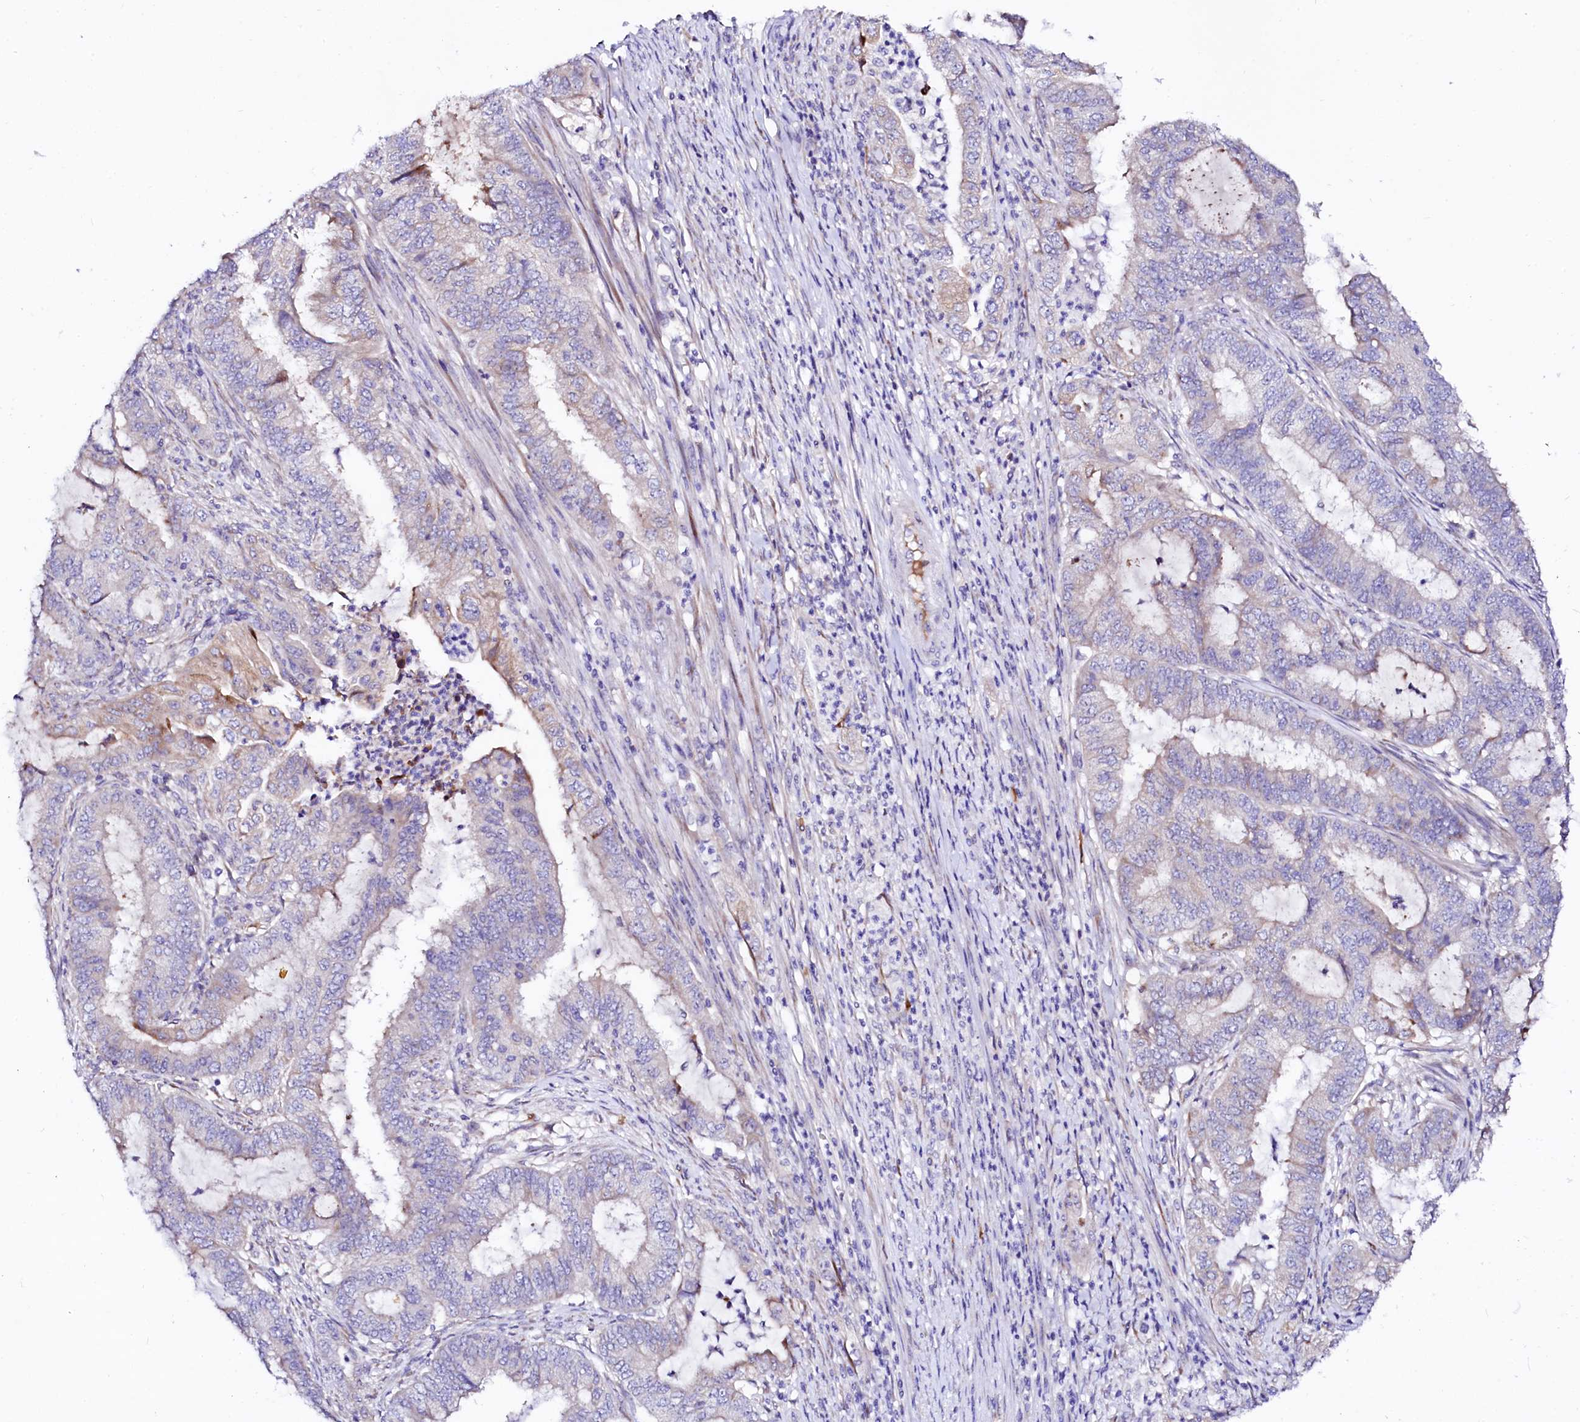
{"staining": {"intensity": "weak", "quantity": "<25%", "location": "cytoplasmic/membranous"}, "tissue": "endometrial cancer", "cell_type": "Tumor cells", "image_type": "cancer", "snomed": [{"axis": "morphology", "description": "Adenocarcinoma, NOS"}, {"axis": "topography", "description": "Endometrium"}], "caption": "The histopathology image displays no significant positivity in tumor cells of endometrial adenocarcinoma.", "gene": "BTBD16", "patient": {"sex": "female", "age": 51}}